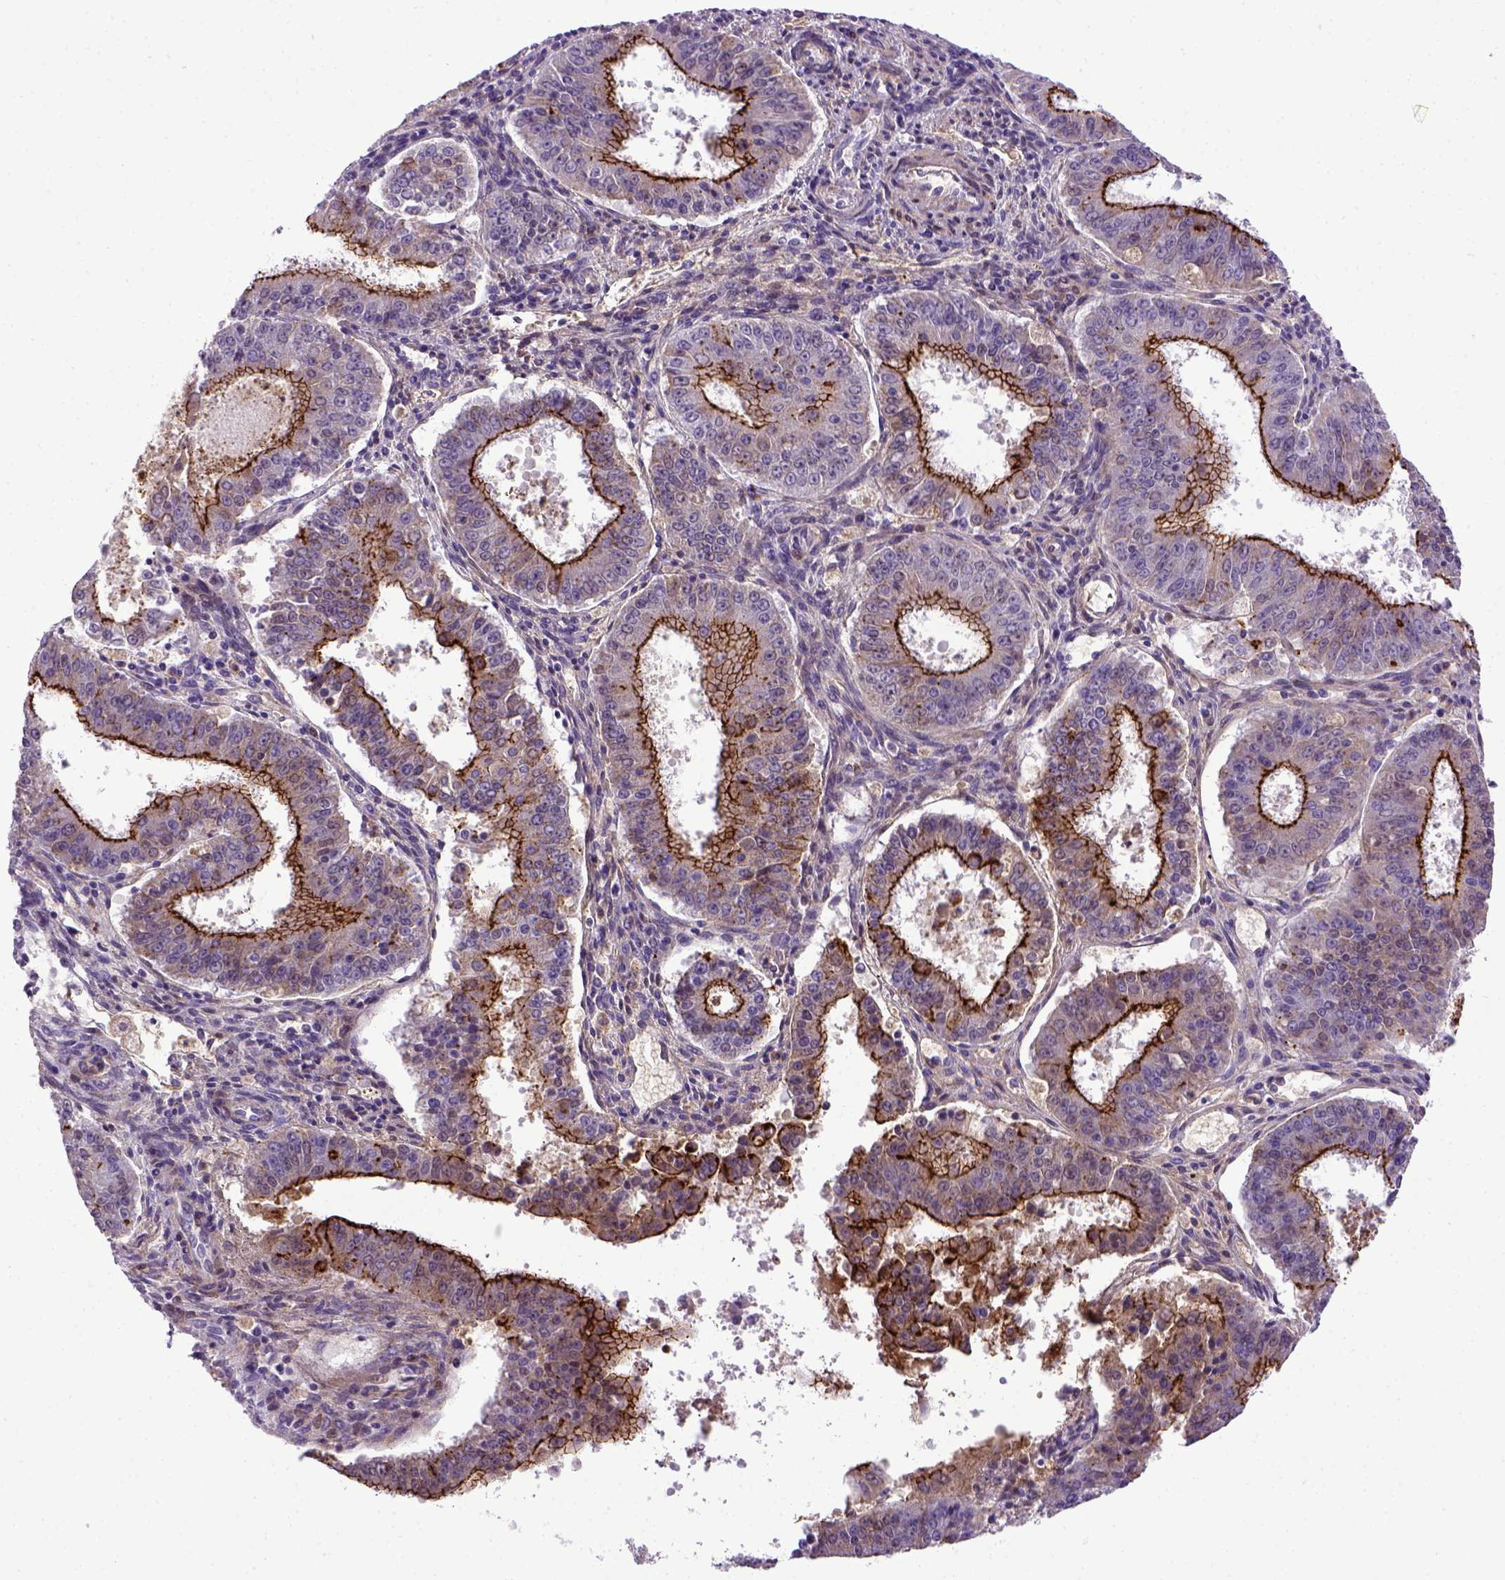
{"staining": {"intensity": "strong", "quantity": "25%-75%", "location": "cytoplasmic/membranous"}, "tissue": "ovarian cancer", "cell_type": "Tumor cells", "image_type": "cancer", "snomed": [{"axis": "morphology", "description": "Carcinoma, endometroid"}, {"axis": "topography", "description": "Ovary"}], "caption": "This is a photomicrograph of immunohistochemistry staining of ovarian cancer, which shows strong expression in the cytoplasmic/membranous of tumor cells.", "gene": "CDH1", "patient": {"sex": "female", "age": 42}}